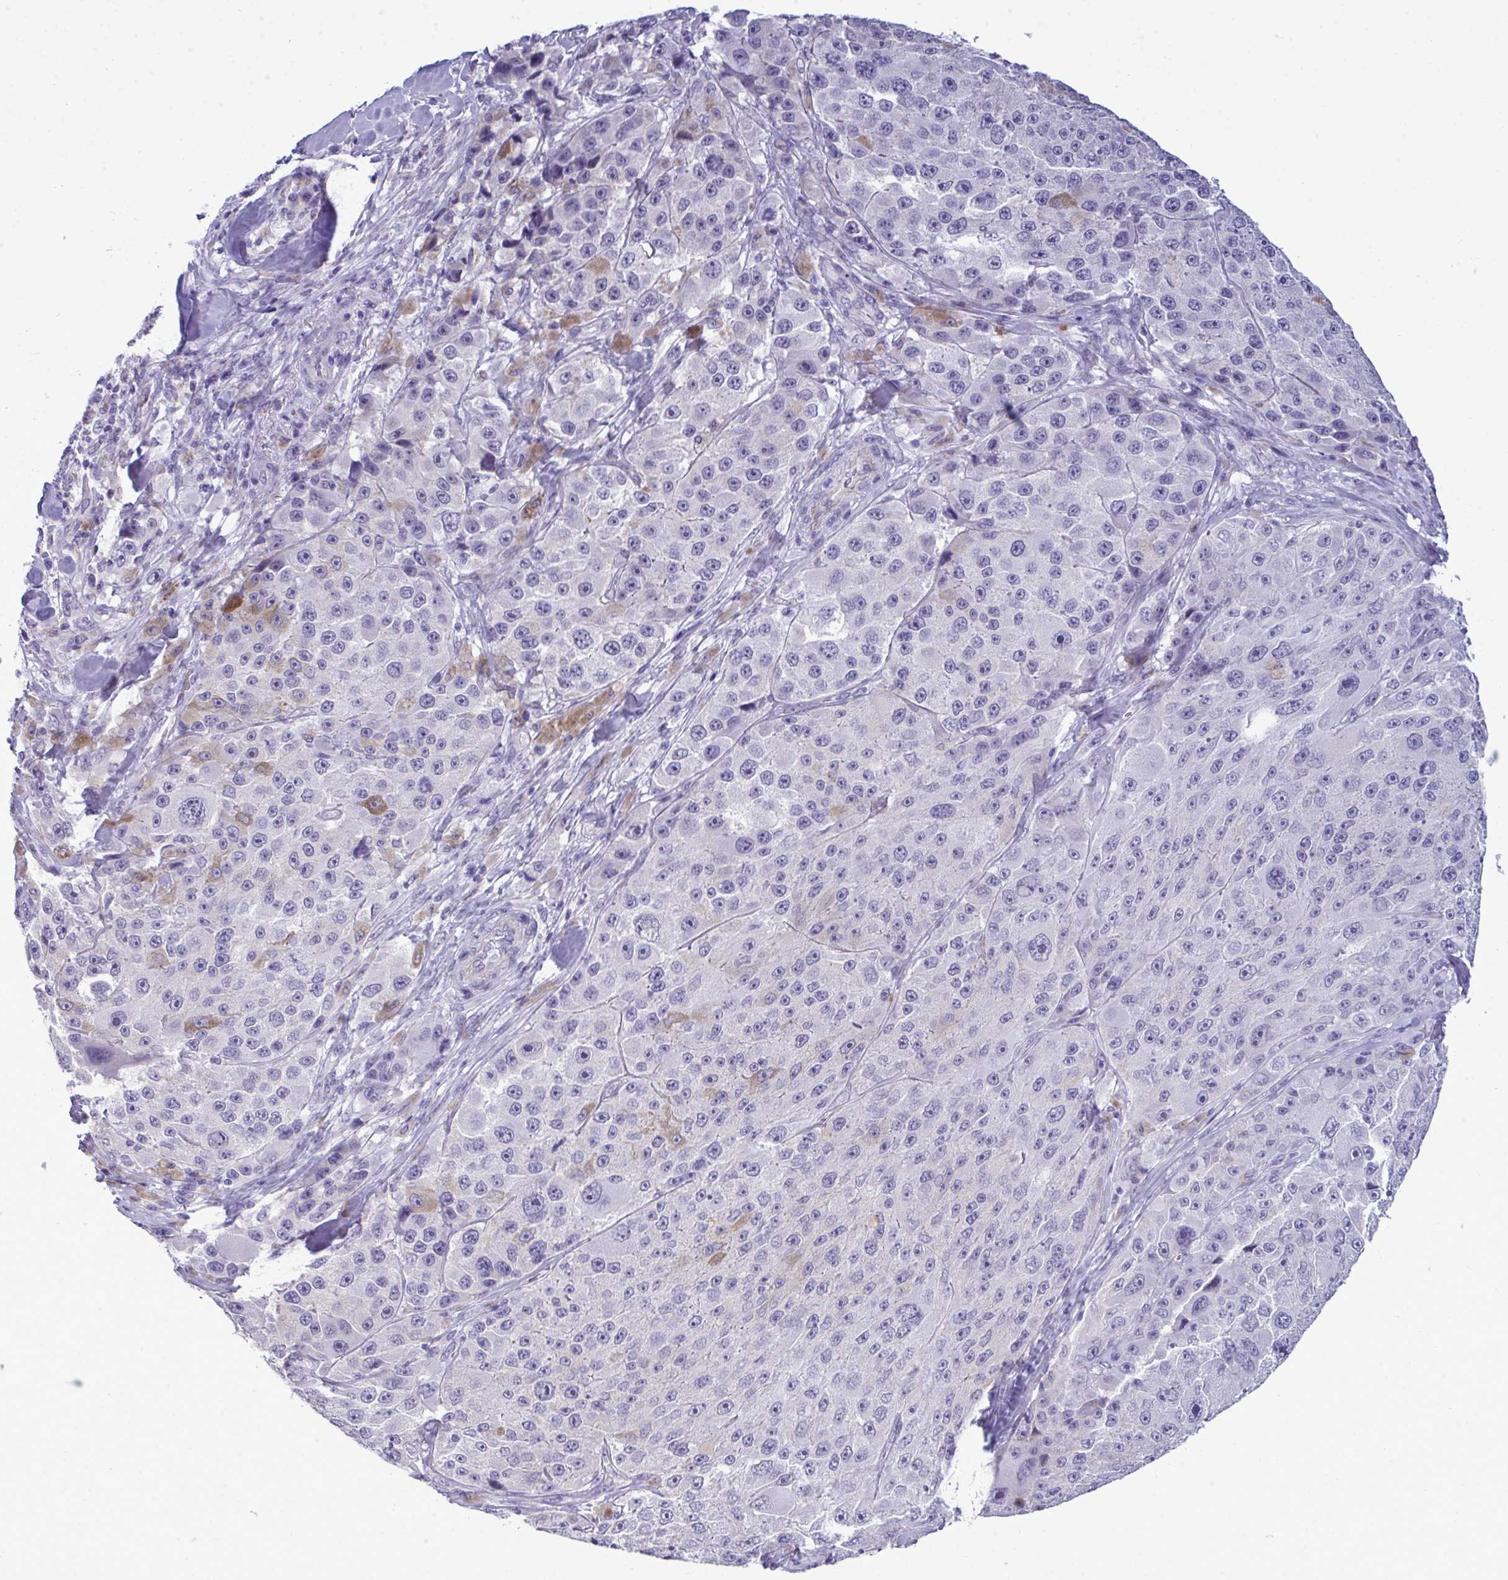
{"staining": {"intensity": "negative", "quantity": "none", "location": "none"}, "tissue": "melanoma", "cell_type": "Tumor cells", "image_type": "cancer", "snomed": [{"axis": "morphology", "description": "Malignant melanoma, Metastatic site"}, {"axis": "topography", "description": "Lymph node"}], "caption": "The IHC micrograph has no significant staining in tumor cells of malignant melanoma (metastatic site) tissue.", "gene": "PRM2", "patient": {"sex": "male", "age": 62}}